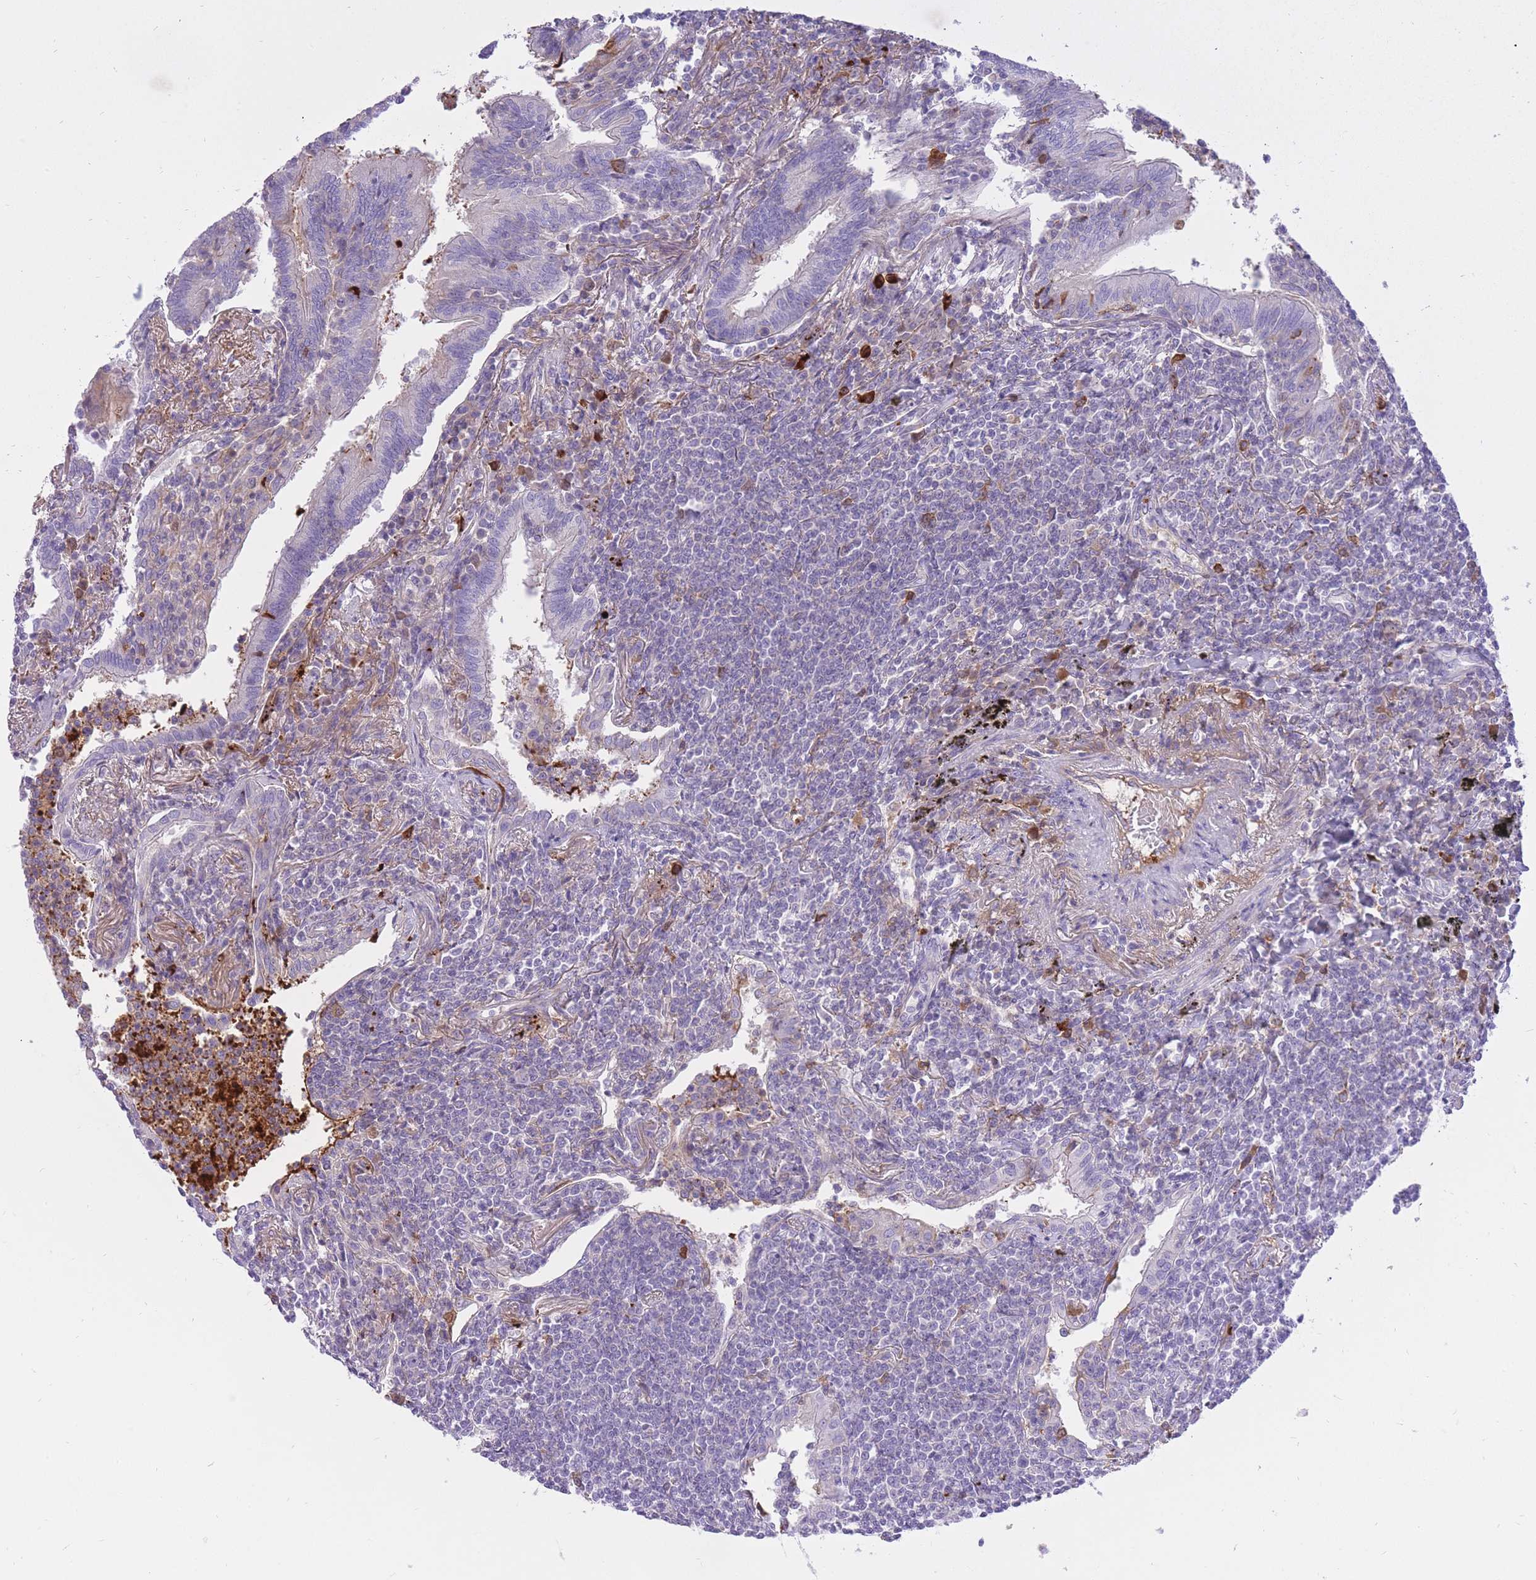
{"staining": {"intensity": "negative", "quantity": "none", "location": "none"}, "tissue": "lymphoma", "cell_type": "Tumor cells", "image_type": "cancer", "snomed": [{"axis": "morphology", "description": "Malignant lymphoma, non-Hodgkin's type, Low grade"}, {"axis": "topography", "description": "Lung"}], "caption": "Immunohistochemical staining of lymphoma displays no significant positivity in tumor cells.", "gene": "HRG", "patient": {"sex": "female", "age": 71}}